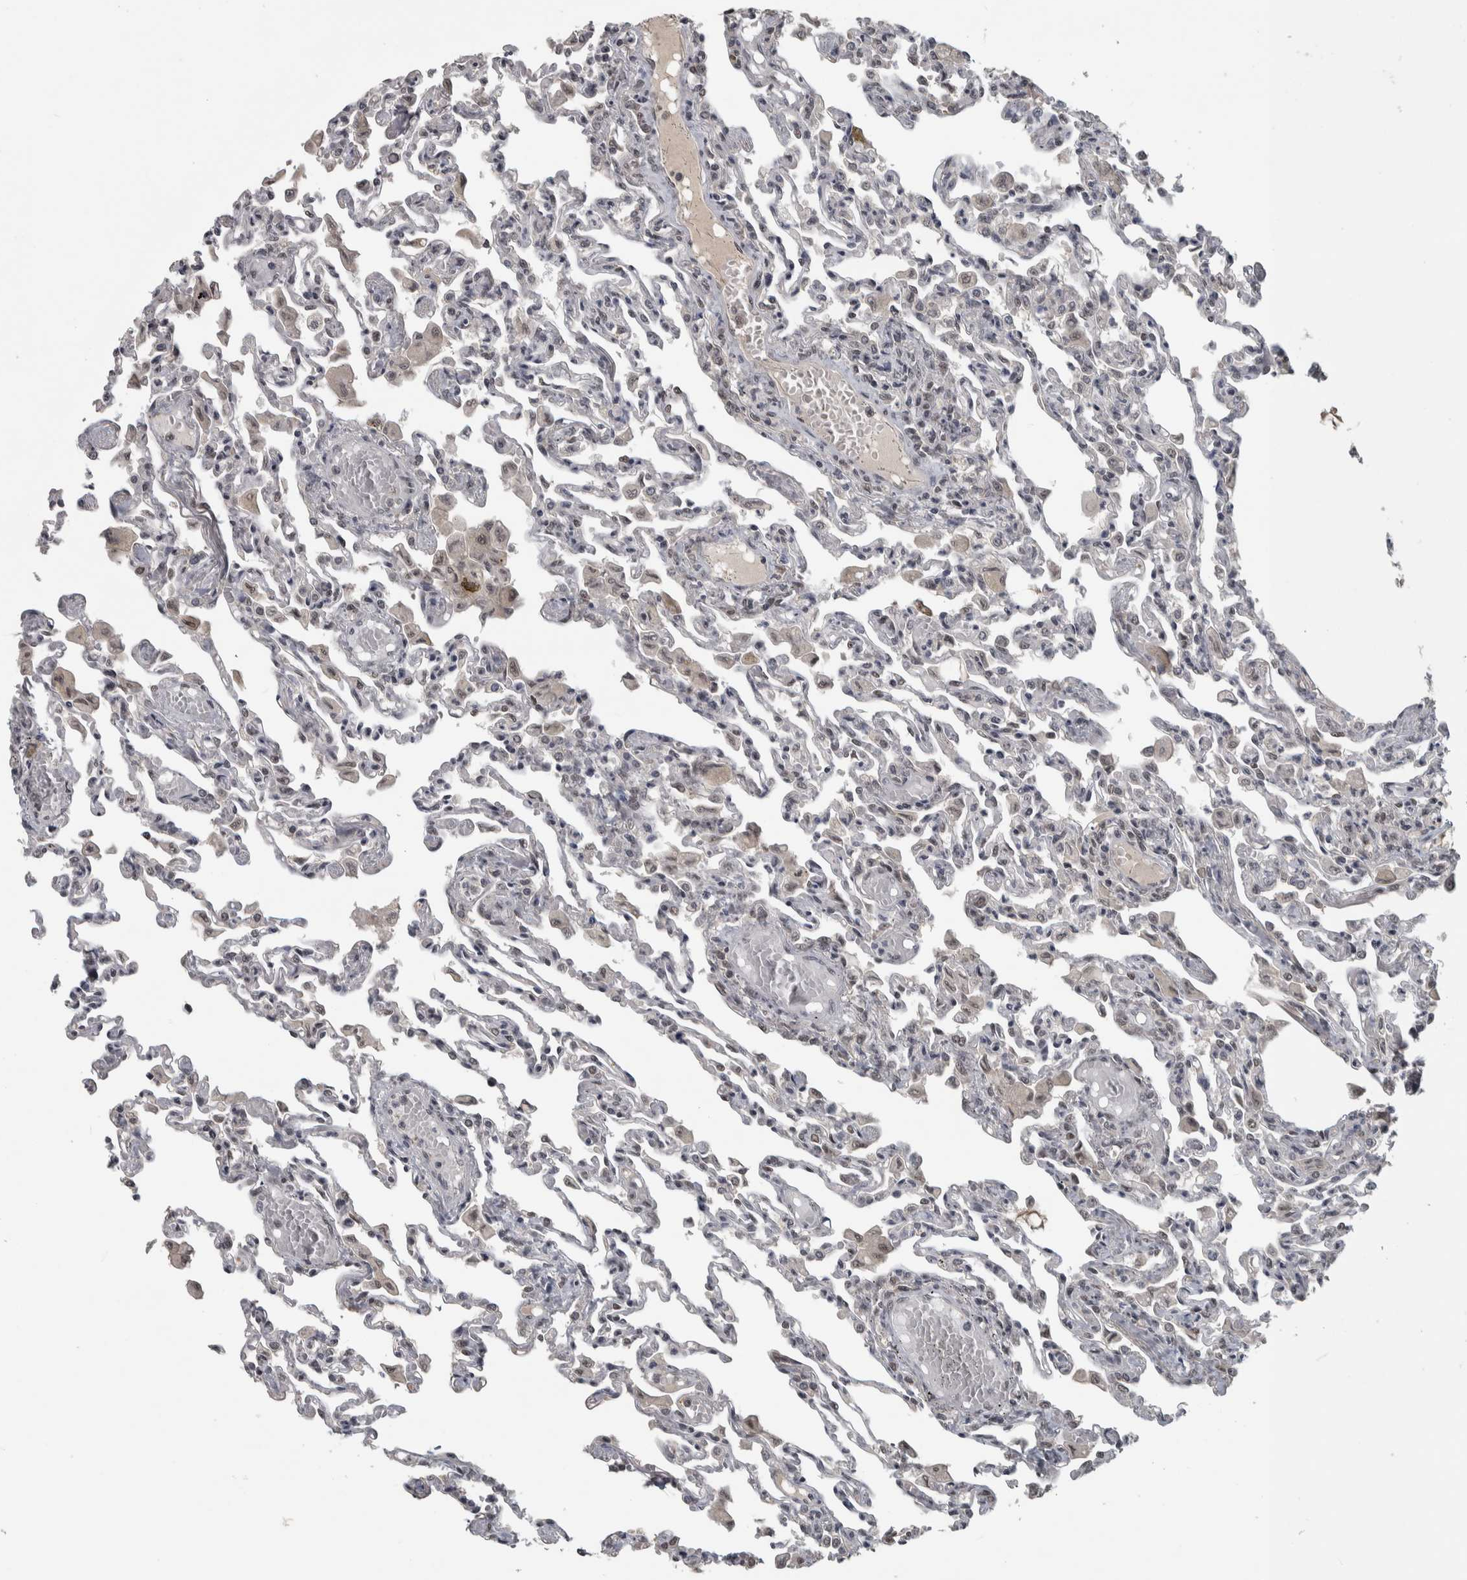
{"staining": {"intensity": "moderate", "quantity": "<25%", "location": "nuclear"}, "tissue": "lung", "cell_type": "Alveolar cells", "image_type": "normal", "snomed": [{"axis": "morphology", "description": "Normal tissue, NOS"}, {"axis": "topography", "description": "Bronchus"}, {"axis": "topography", "description": "Lung"}], "caption": "This is a micrograph of IHC staining of benign lung, which shows moderate staining in the nuclear of alveolar cells.", "gene": "DDX42", "patient": {"sex": "female", "age": 49}}